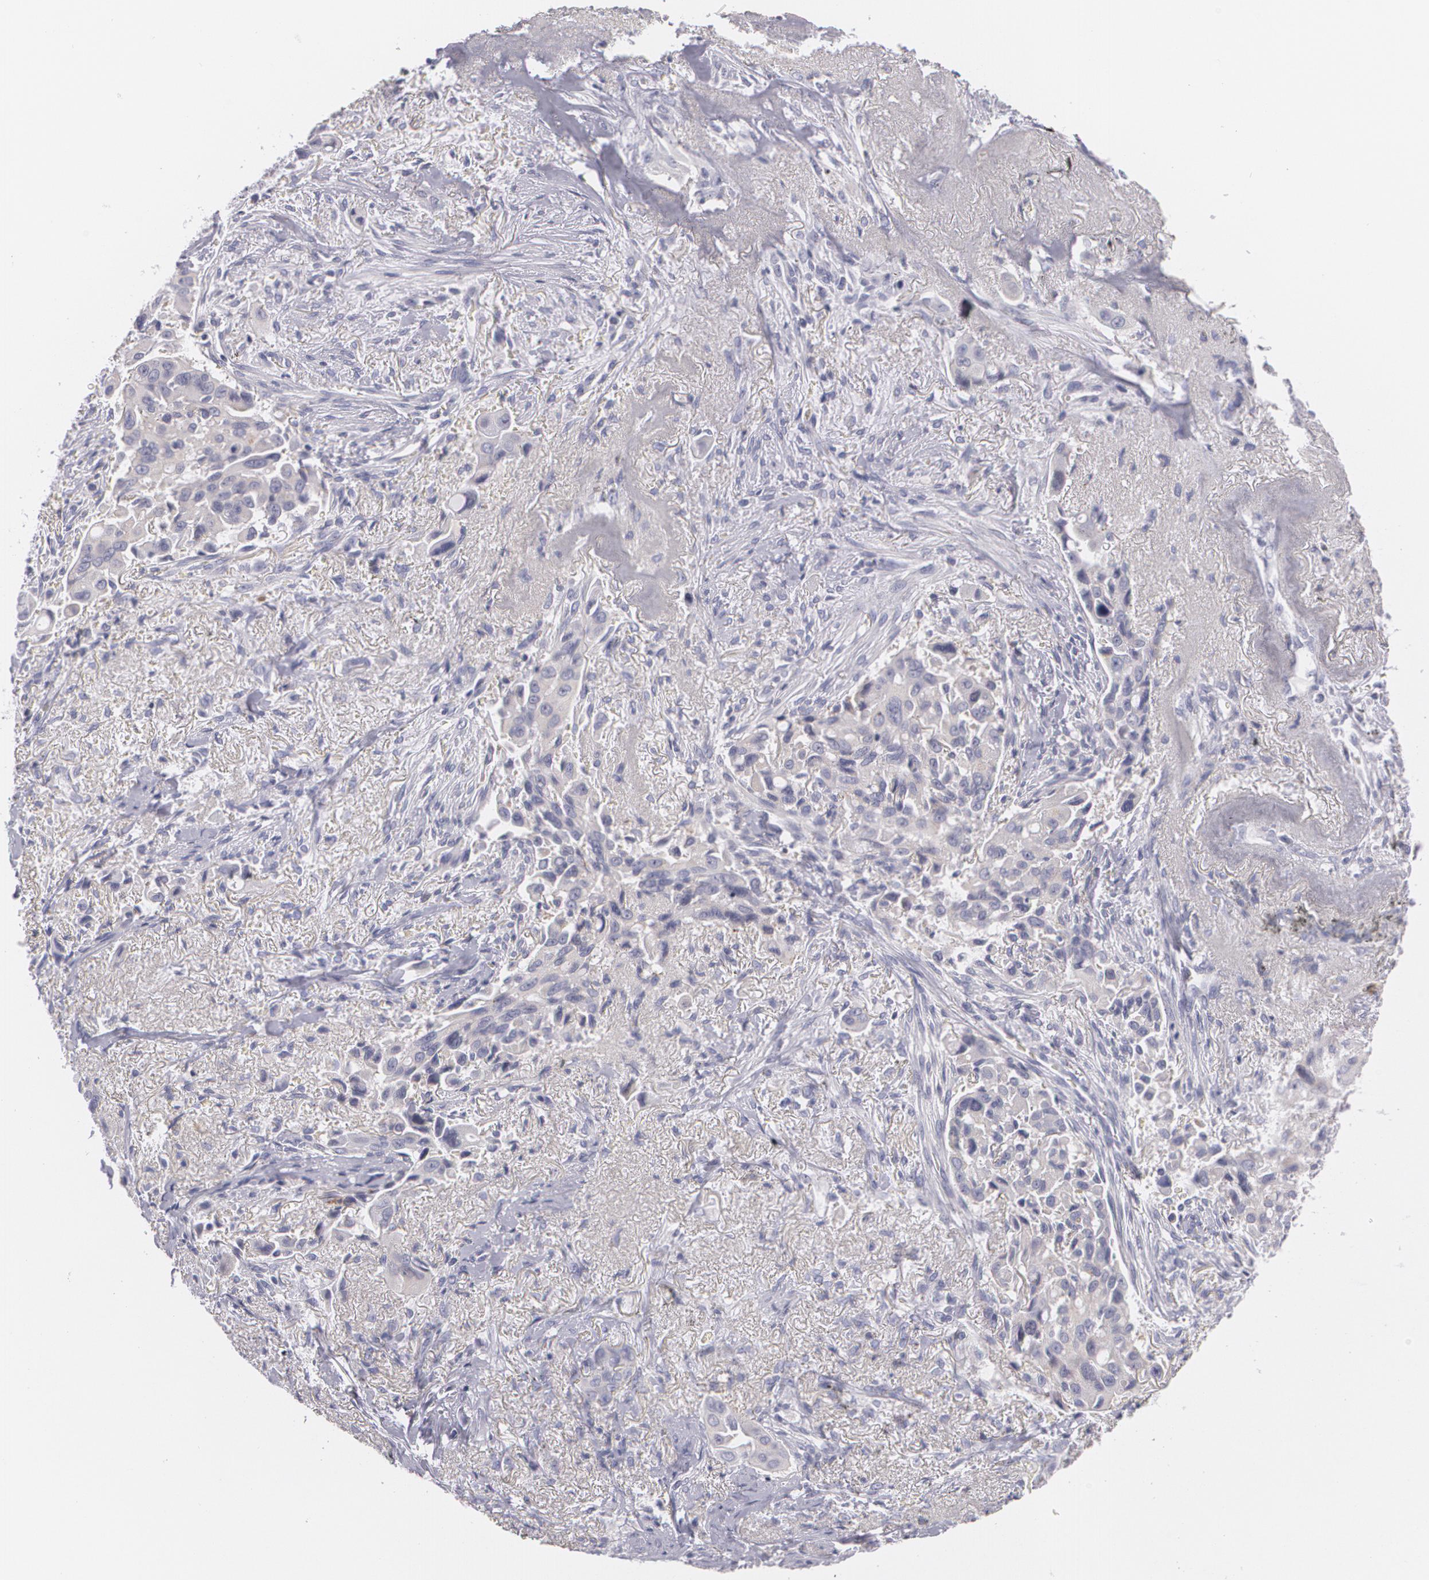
{"staining": {"intensity": "negative", "quantity": "none", "location": "none"}, "tissue": "lung cancer", "cell_type": "Tumor cells", "image_type": "cancer", "snomed": [{"axis": "morphology", "description": "Adenocarcinoma, NOS"}, {"axis": "topography", "description": "Lung"}], "caption": "The histopathology image displays no significant expression in tumor cells of adenocarcinoma (lung). The staining is performed using DAB brown chromogen with nuclei counter-stained in using hematoxylin.", "gene": "FAM181A", "patient": {"sex": "male", "age": 68}}